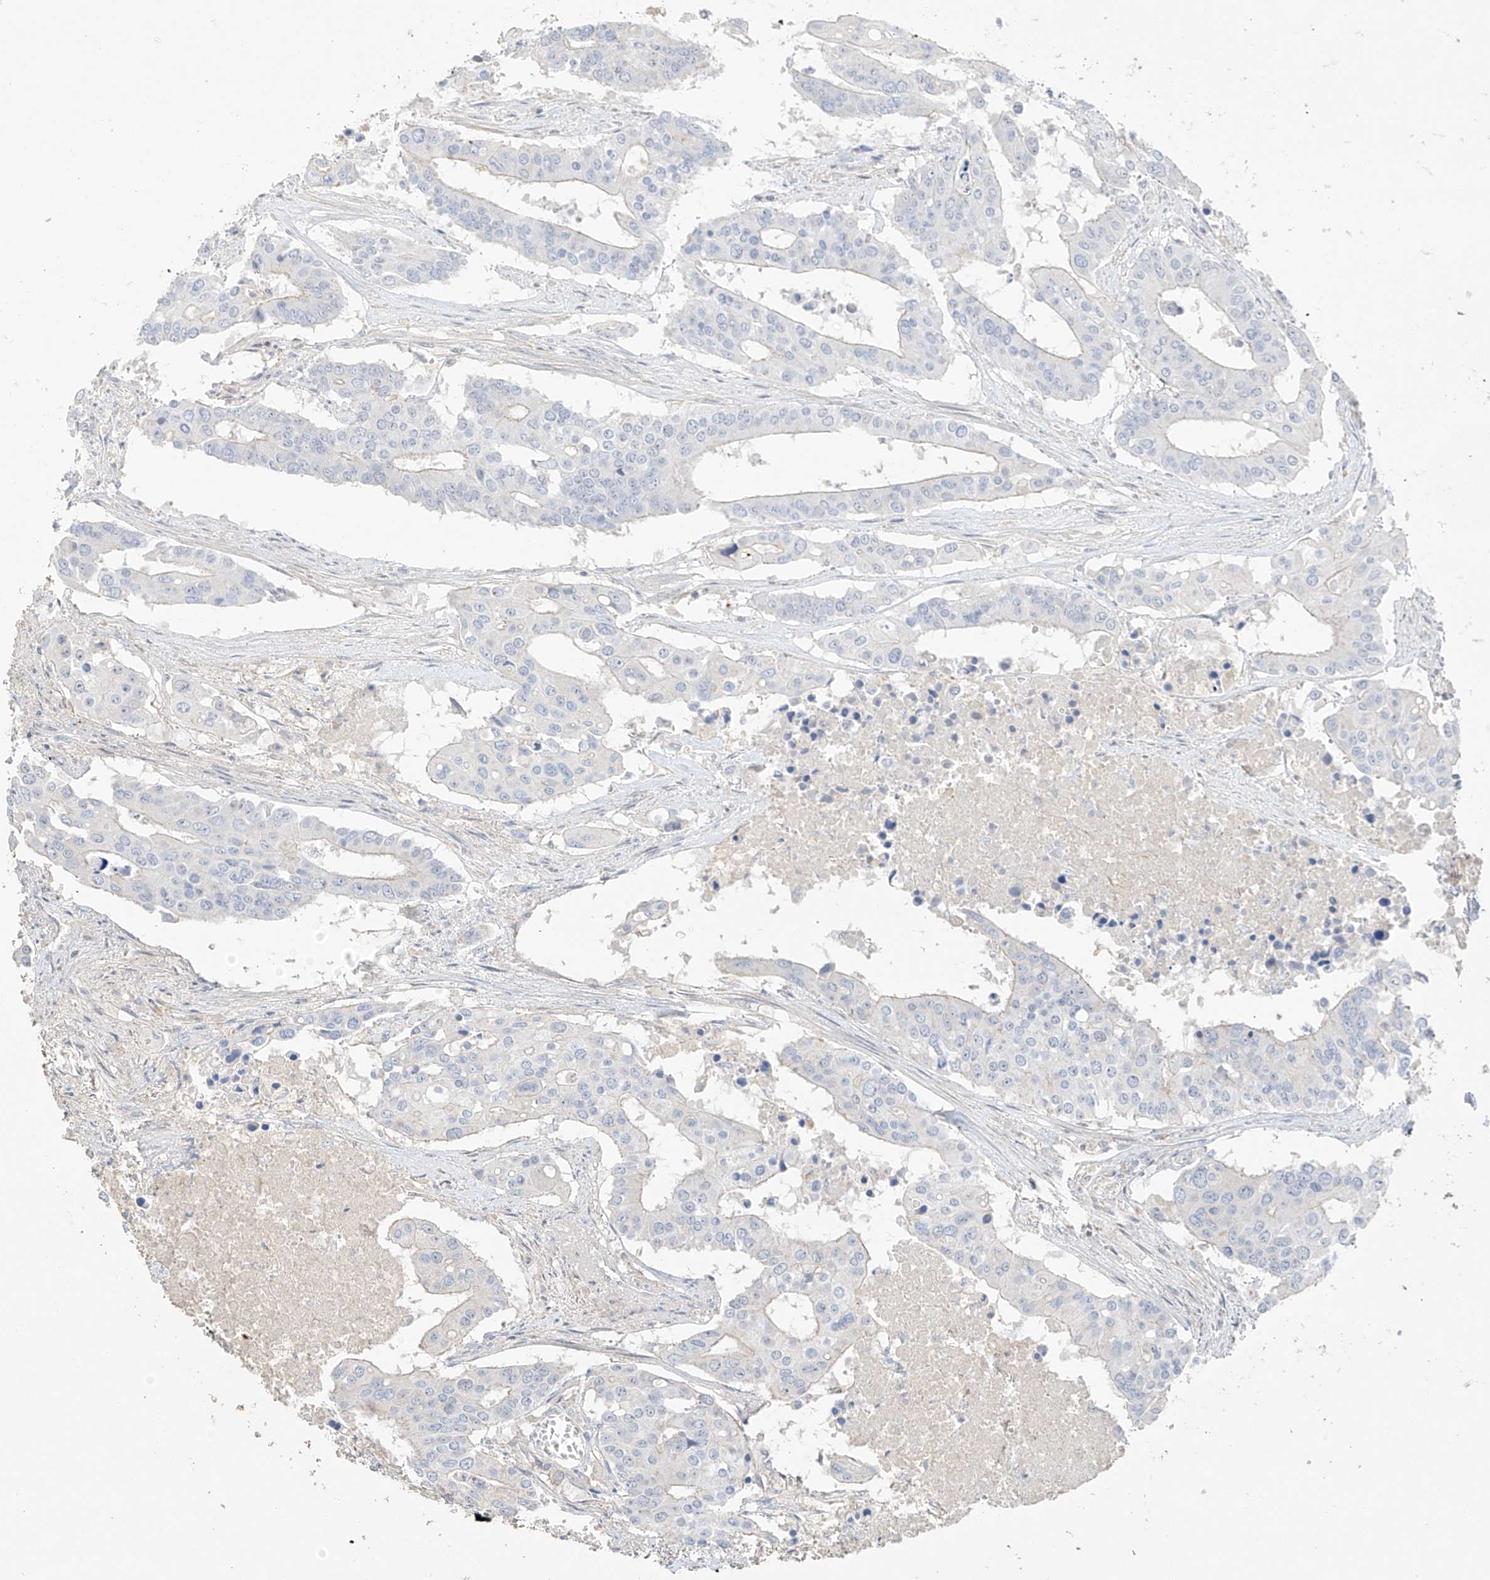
{"staining": {"intensity": "negative", "quantity": "none", "location": "none"}, "tissue": "colorectal cancer", "cell_type": "Tumor cells", "image_type": "cancer", "snomed": [{"axis": "morphology", "description": "Adenocarcinoma, NOS"}, {"axis": "topography", "description": "Colon"}], "caption": "High magnification brightfield microscopy of adenocarcinoma (colorectal) stained with DAB (3,3'-diaminobenzidine) (brown) and counterstained with hematoxylin (blue): tumor cells show no significant positivity.", "gene": "ZBTB41", "patient": {"sex": "male", "age": 77}}